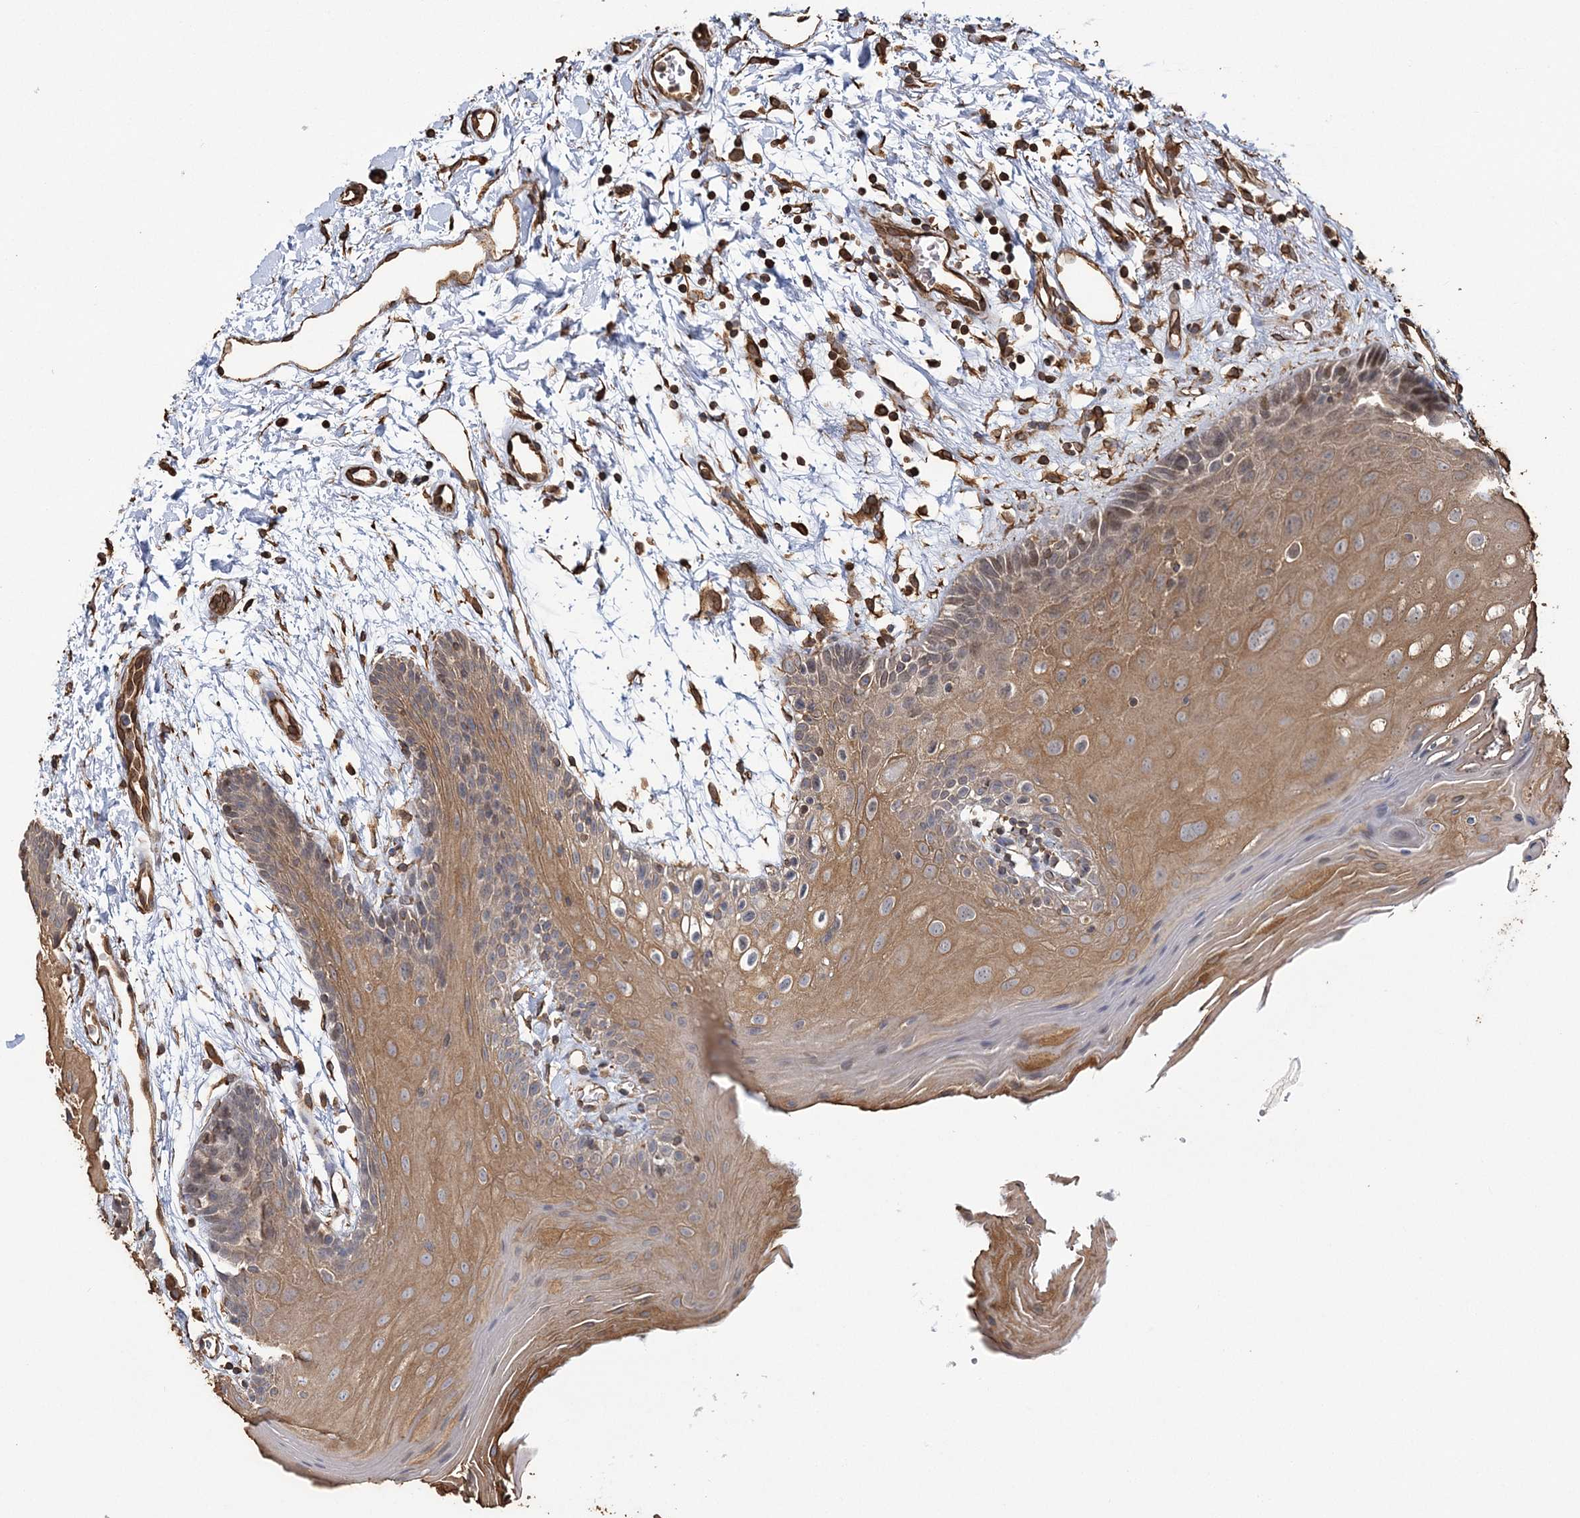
{"staining": {"intensity": "moderate", "quantity": "25%-75%", "location": "cytoplasmic/membranous"}, "tissue": "oral mucosa", "cell_type": "Squamous epithelial cells", "image_type": "normal", "snomed": [{"axis": "morphology", "description": "Normal tissue, NOS"}, {"axis": "topography", "description": "Skeletal muscle"}, {"axis": "topography", "description": "Oral tissue"}, {"axis": "topography", "description": "Salivary gland"}, {"axis": "topography", "description": "Peripheral nerve tissue"}], "caption": "Brown immunohistochemical staining in unremarkable oral mucosa displays moderate cytoplasmic/membranous expression in about 25%-75% of squamous epithelial cells.", "gene": "ATP11B", "patient": {"sex": "male", "age": 54}}